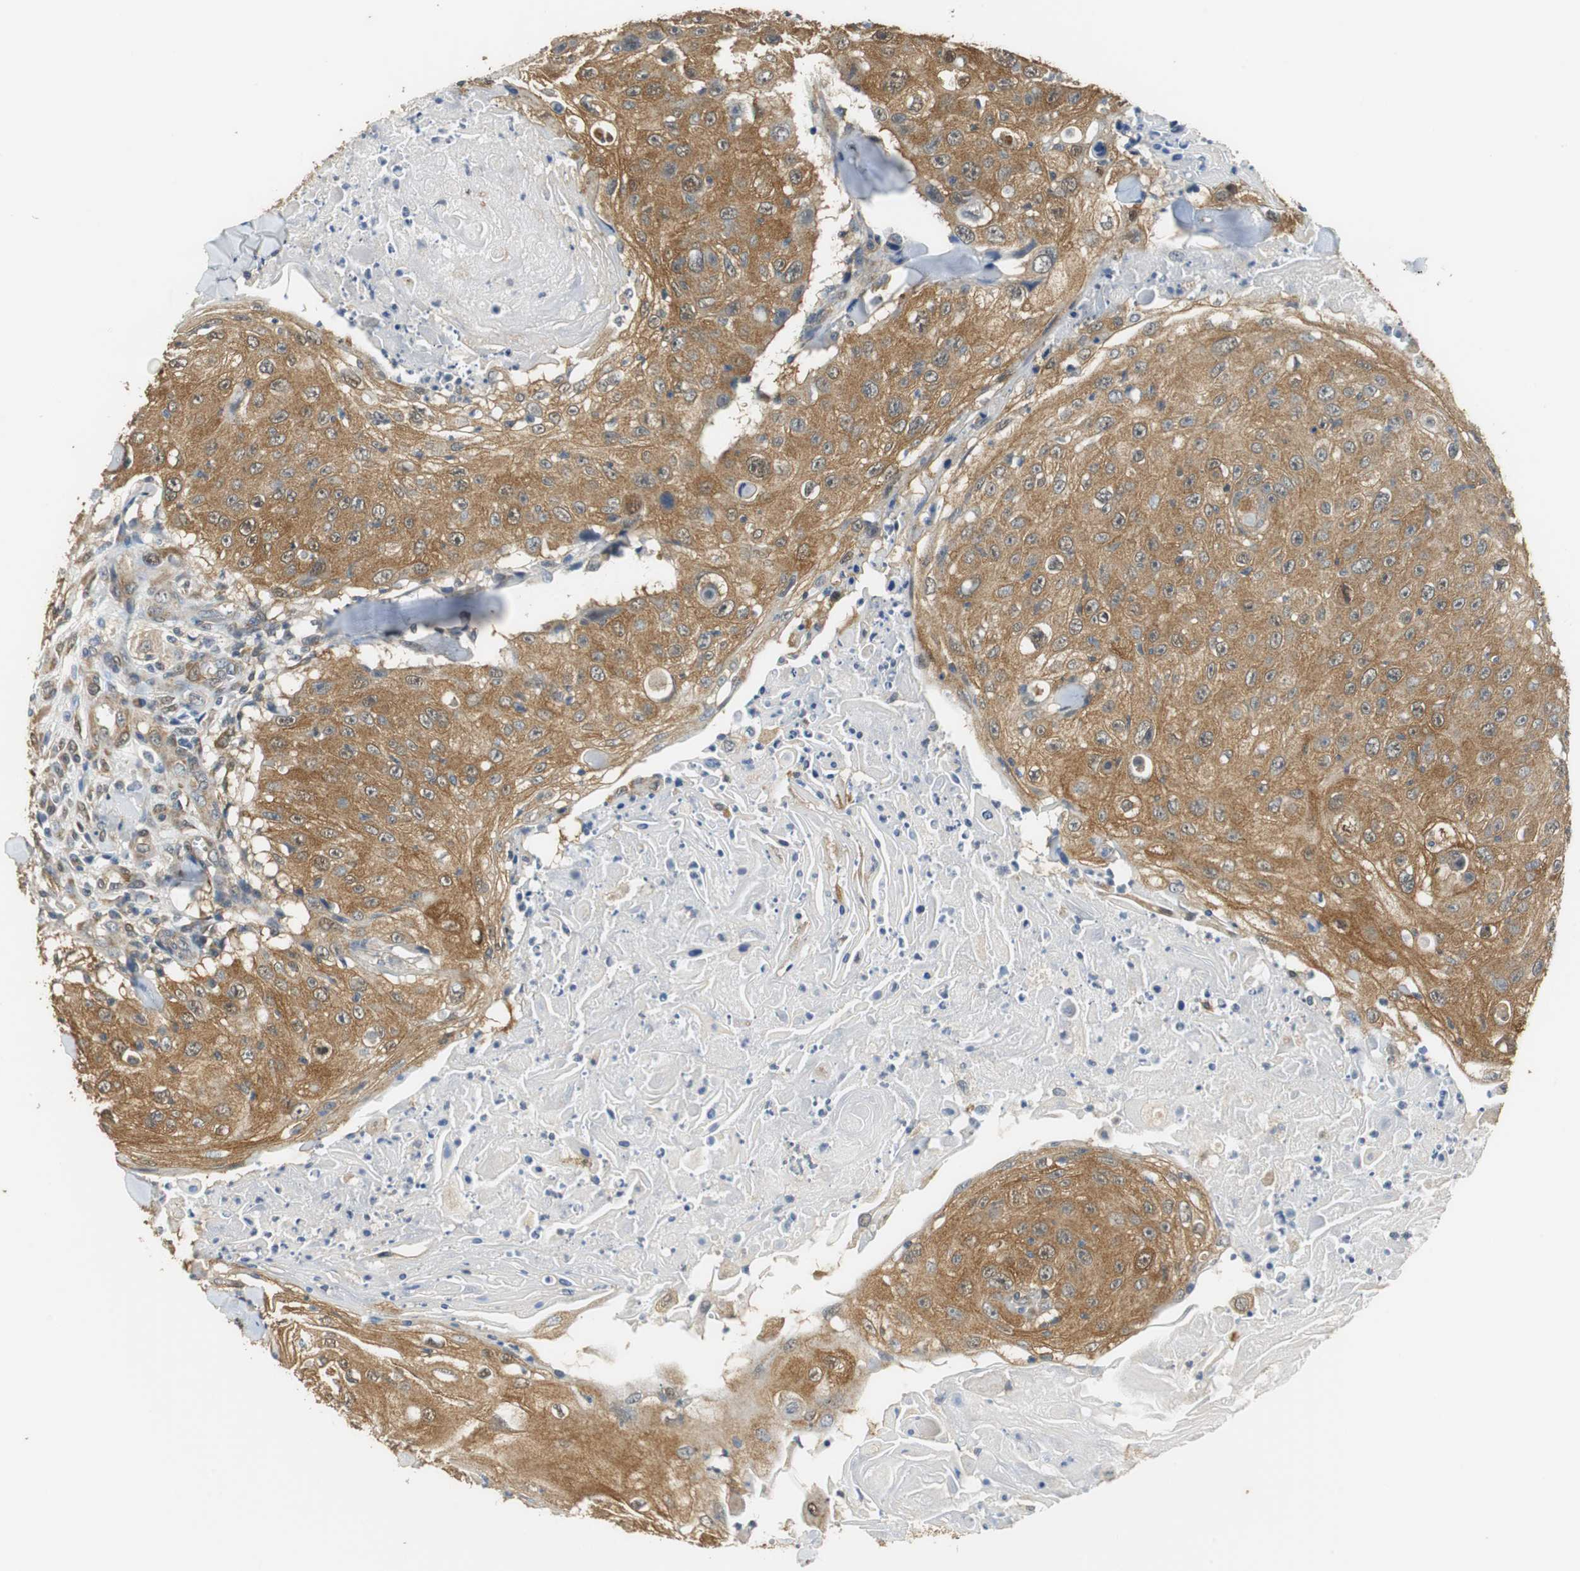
{"staining": {"intensity": "moderate", "quantity": ">75%", "location": "cytoplasmic/membranous"}, "tissue": "skin cancer", "cell_type": "Tumor cells", "image_type": "cancer", "snomed": [{"axis": "morphology", "description": "Squamous cell carcinoma, NOS"}, {"axis": "topography", "description": "Skin"}], "caption": "IHC (DAB) staining of squamous cell carcinoma (skin) demonstrates moderate cytoplasmic/membranous protein staining in about >75% of tumor cells.", "gene": "UBQLN2", "patient": {"sex": "male", "age": 86}}